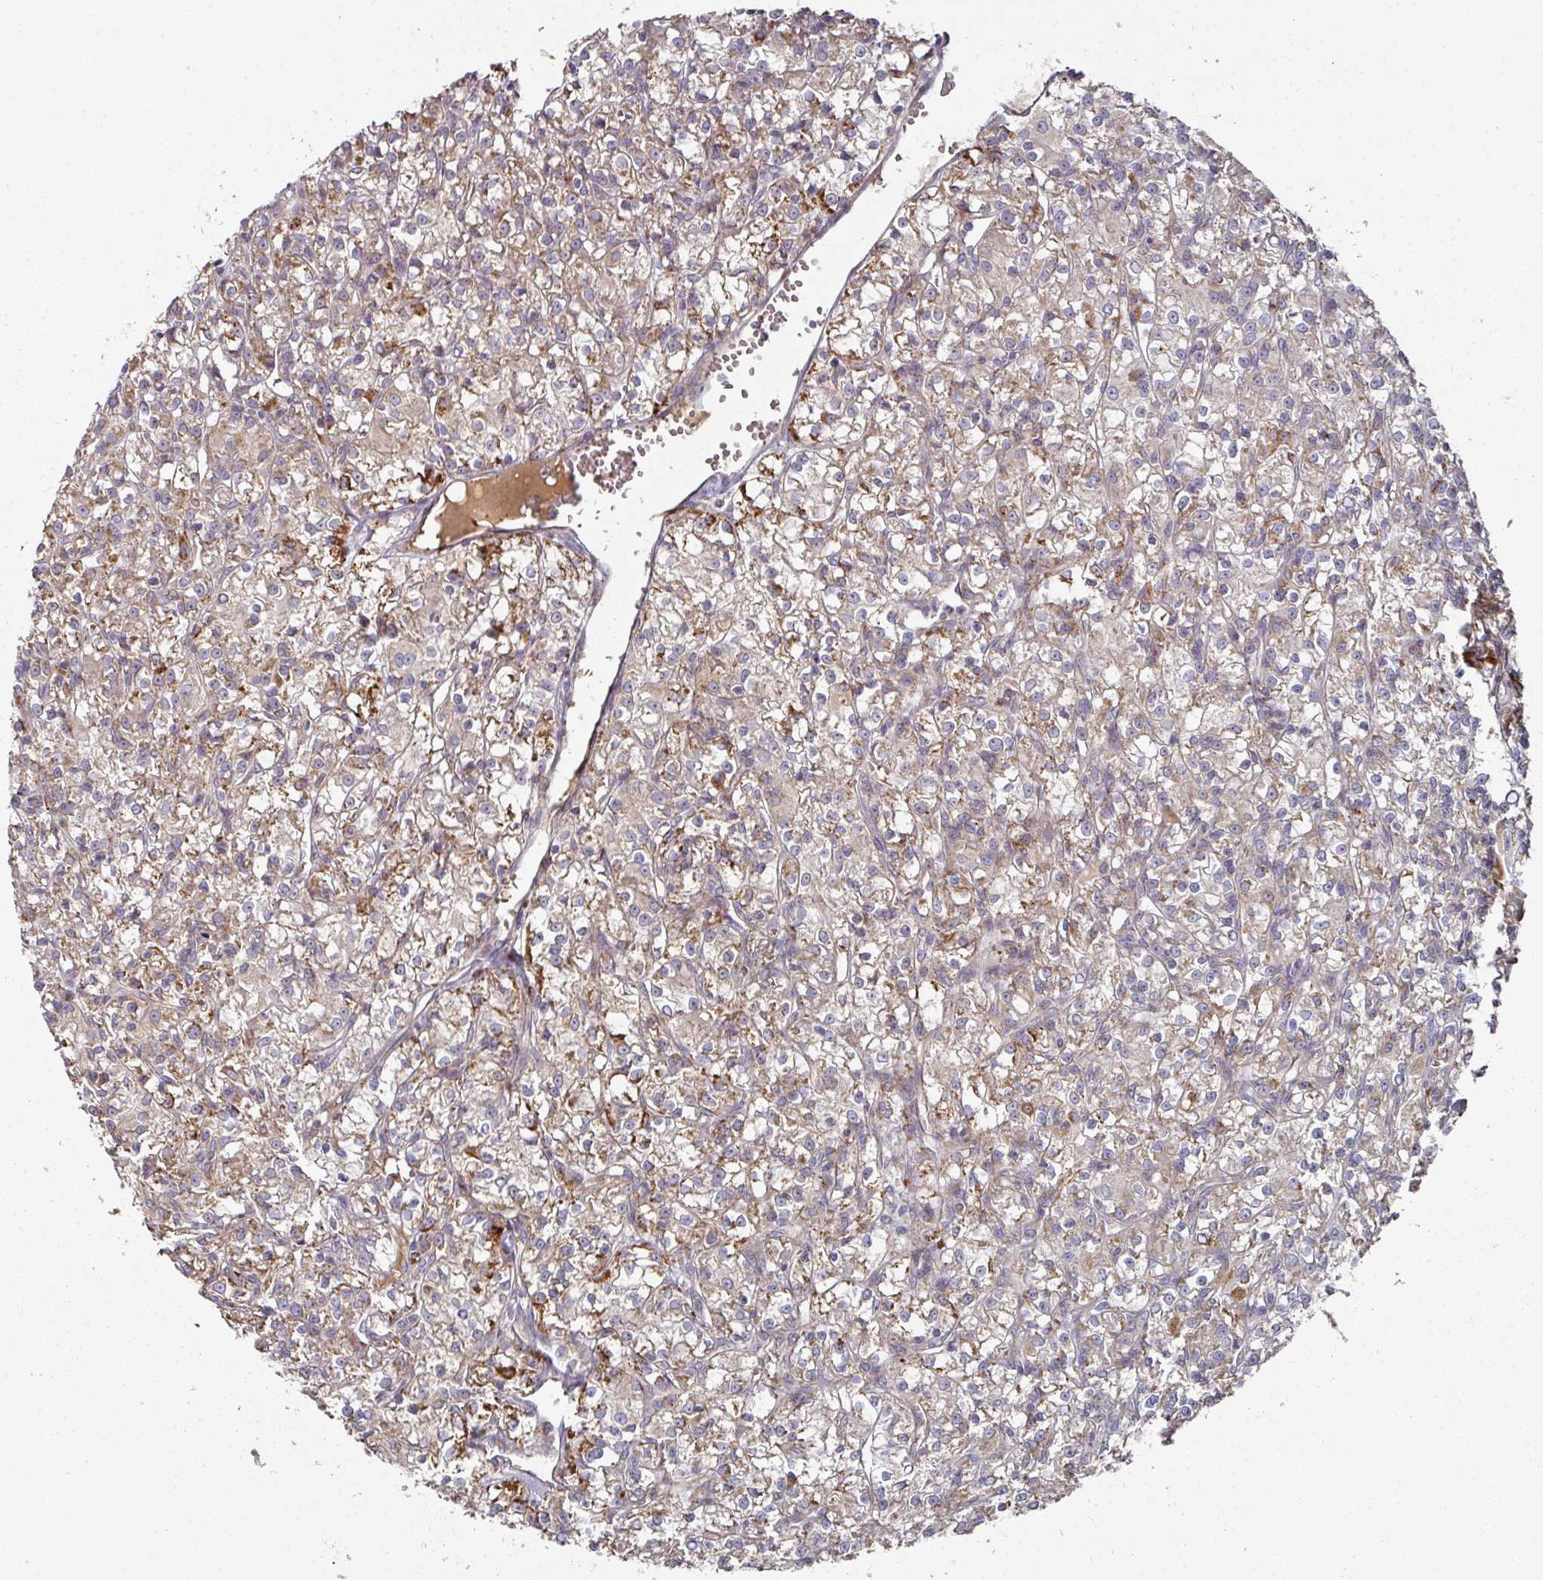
{"staining": {"intensity": "moderate", "quantity": "25%-75%", "location": "cytoplasmic/membranous"}, "tissue": "renal cancer", "cell_type": "Tumor cells", "image_type": "cancer", "snomed": [{"axis": "morphology", "description": "Adenocarcinoma, NOS"}, {"axis": "topography", "description": "Kidney"}], "caption": "There is medium levels of moderate cytoplasmic/membranous positivity in tumor cells of renal cancer, as demonstrated by immunohistochemical staining (brown color).", "gene": "DNAJC7", "patient": {"sex": "female", "age": 59}}